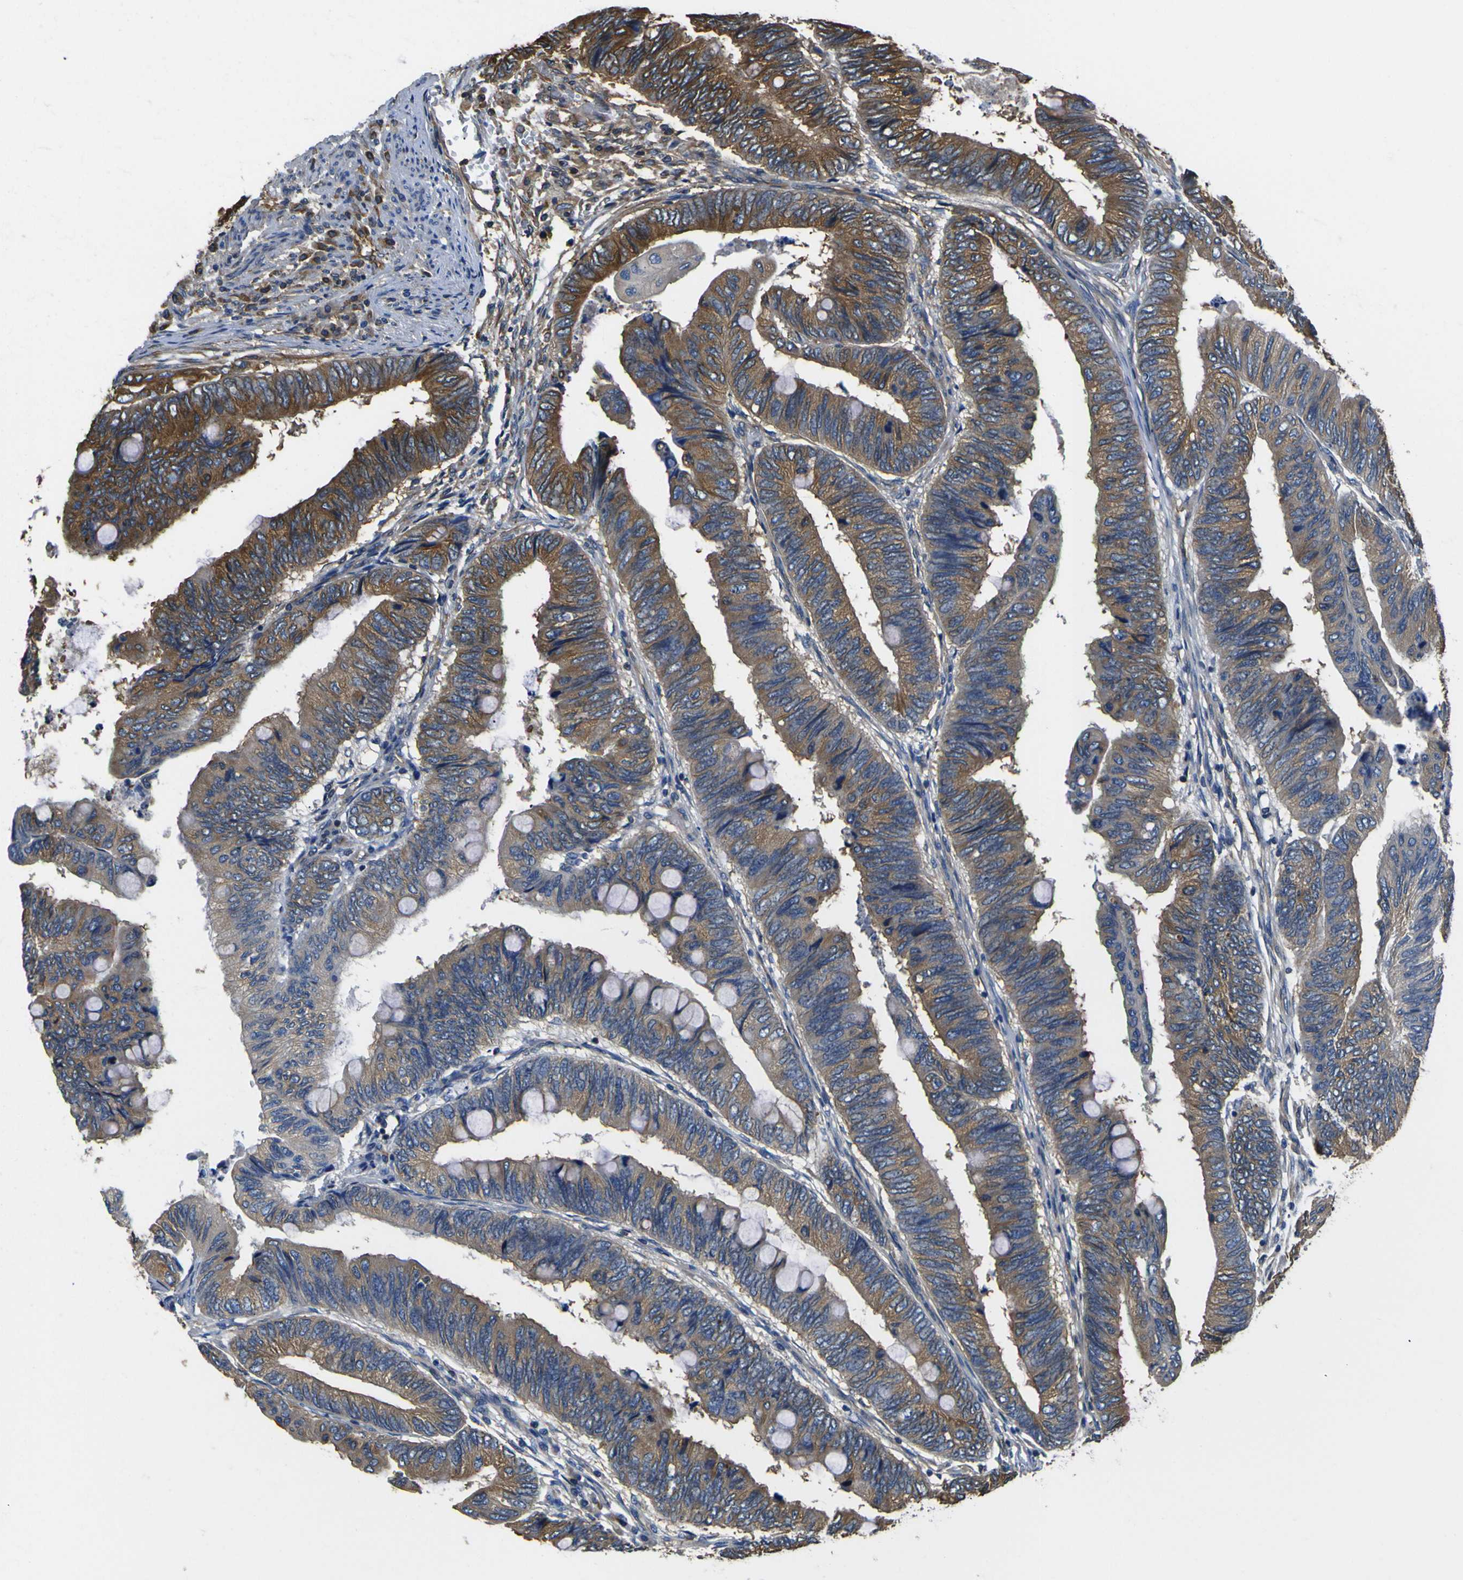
{"staining": {"intensity": "moderate", "quantity": ">75%", "location": "cytoplasmic/membranous"}, "tissue": "colorectal cancer", "cell_type": "Tumor cells", "image_type": "cancer", "snomed": [{"axis": "morphology", "description": "Normal tissue, NOS"}, {"axis": "morphology", "description": "Adenocarcinoma, NOS"}, {"axis": "topography", "description": "Rectum"}, {"axis": "topography", "description": "Peripheral nerve tissue"}], "caption": "High-power microscopy captured an immunohistochemistry micrograph of colorectal cancer (adenocarcinoma), revealing moderate cytoplasmic/membranous expression in about >75% of tumor cells. Using DAB (brown) and hematoxylin (blue) stains, captured at high magnification using brightfield microscopy.", "gene": "TUBB", "patient": {"sex": "male", "age": 92}}